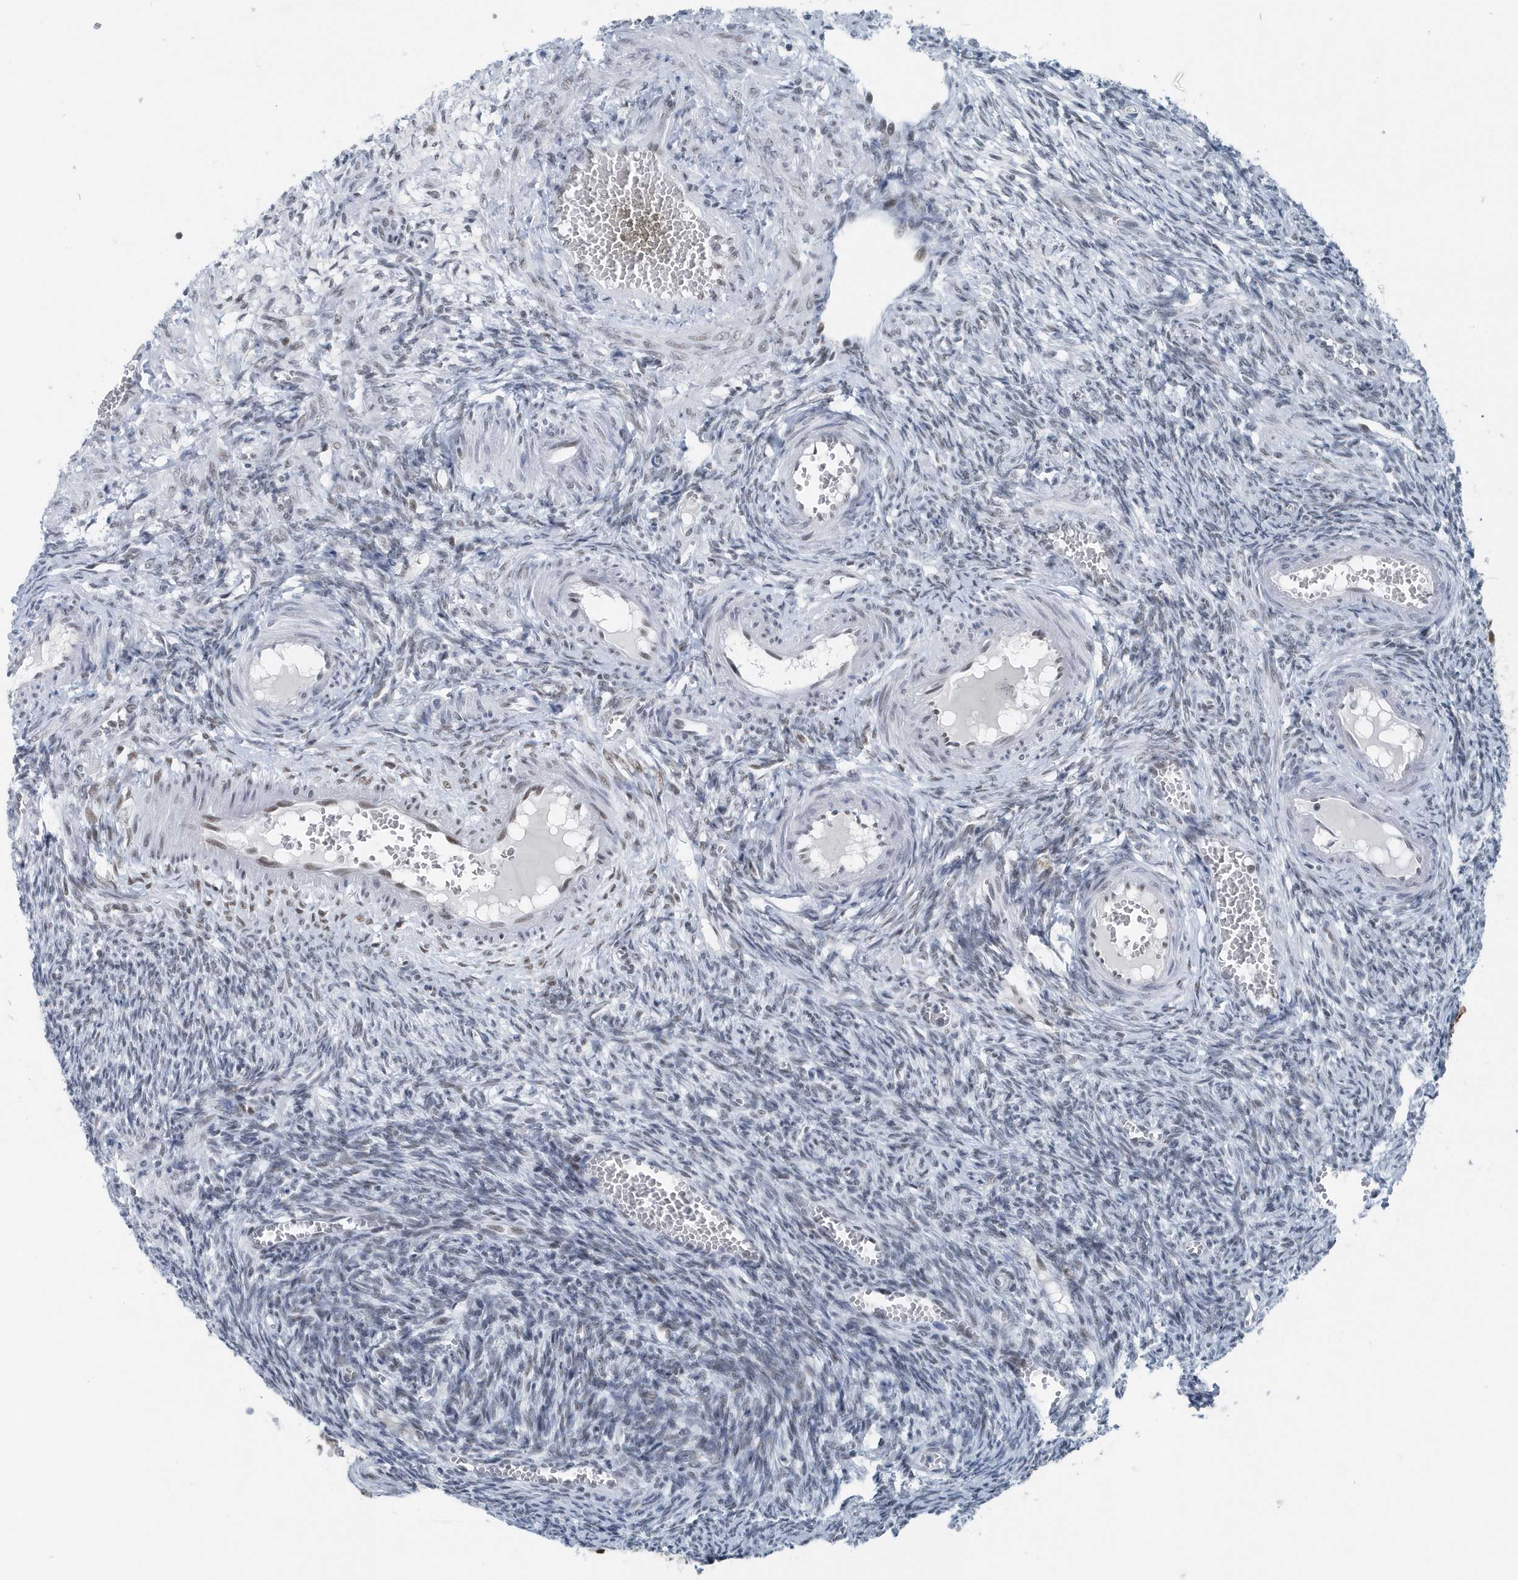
{"staining": {"intensity": "weak", "quantity": "25%-75%", "location": "nuclear"}, "tissue": "ovary", "cell_type": "Ovarian stroma cells", "image_type": "normal", "snomed": [{"axis": "morphology", "description": "Normal tissue, NOS"}, {"axis": "topography", "description": "Ovary"}], "caption": "A photomicrograph of human ovary stained for a protein displays weak nuclear brown staining in ovarian stroma cells. The staining is performed using DAB brown chromogen to label protein expression. The nuclei are counter-stained blue using hematoxylin.", "gene": "FIP1L1", "patient": {"sex": "female", "age": 27}}